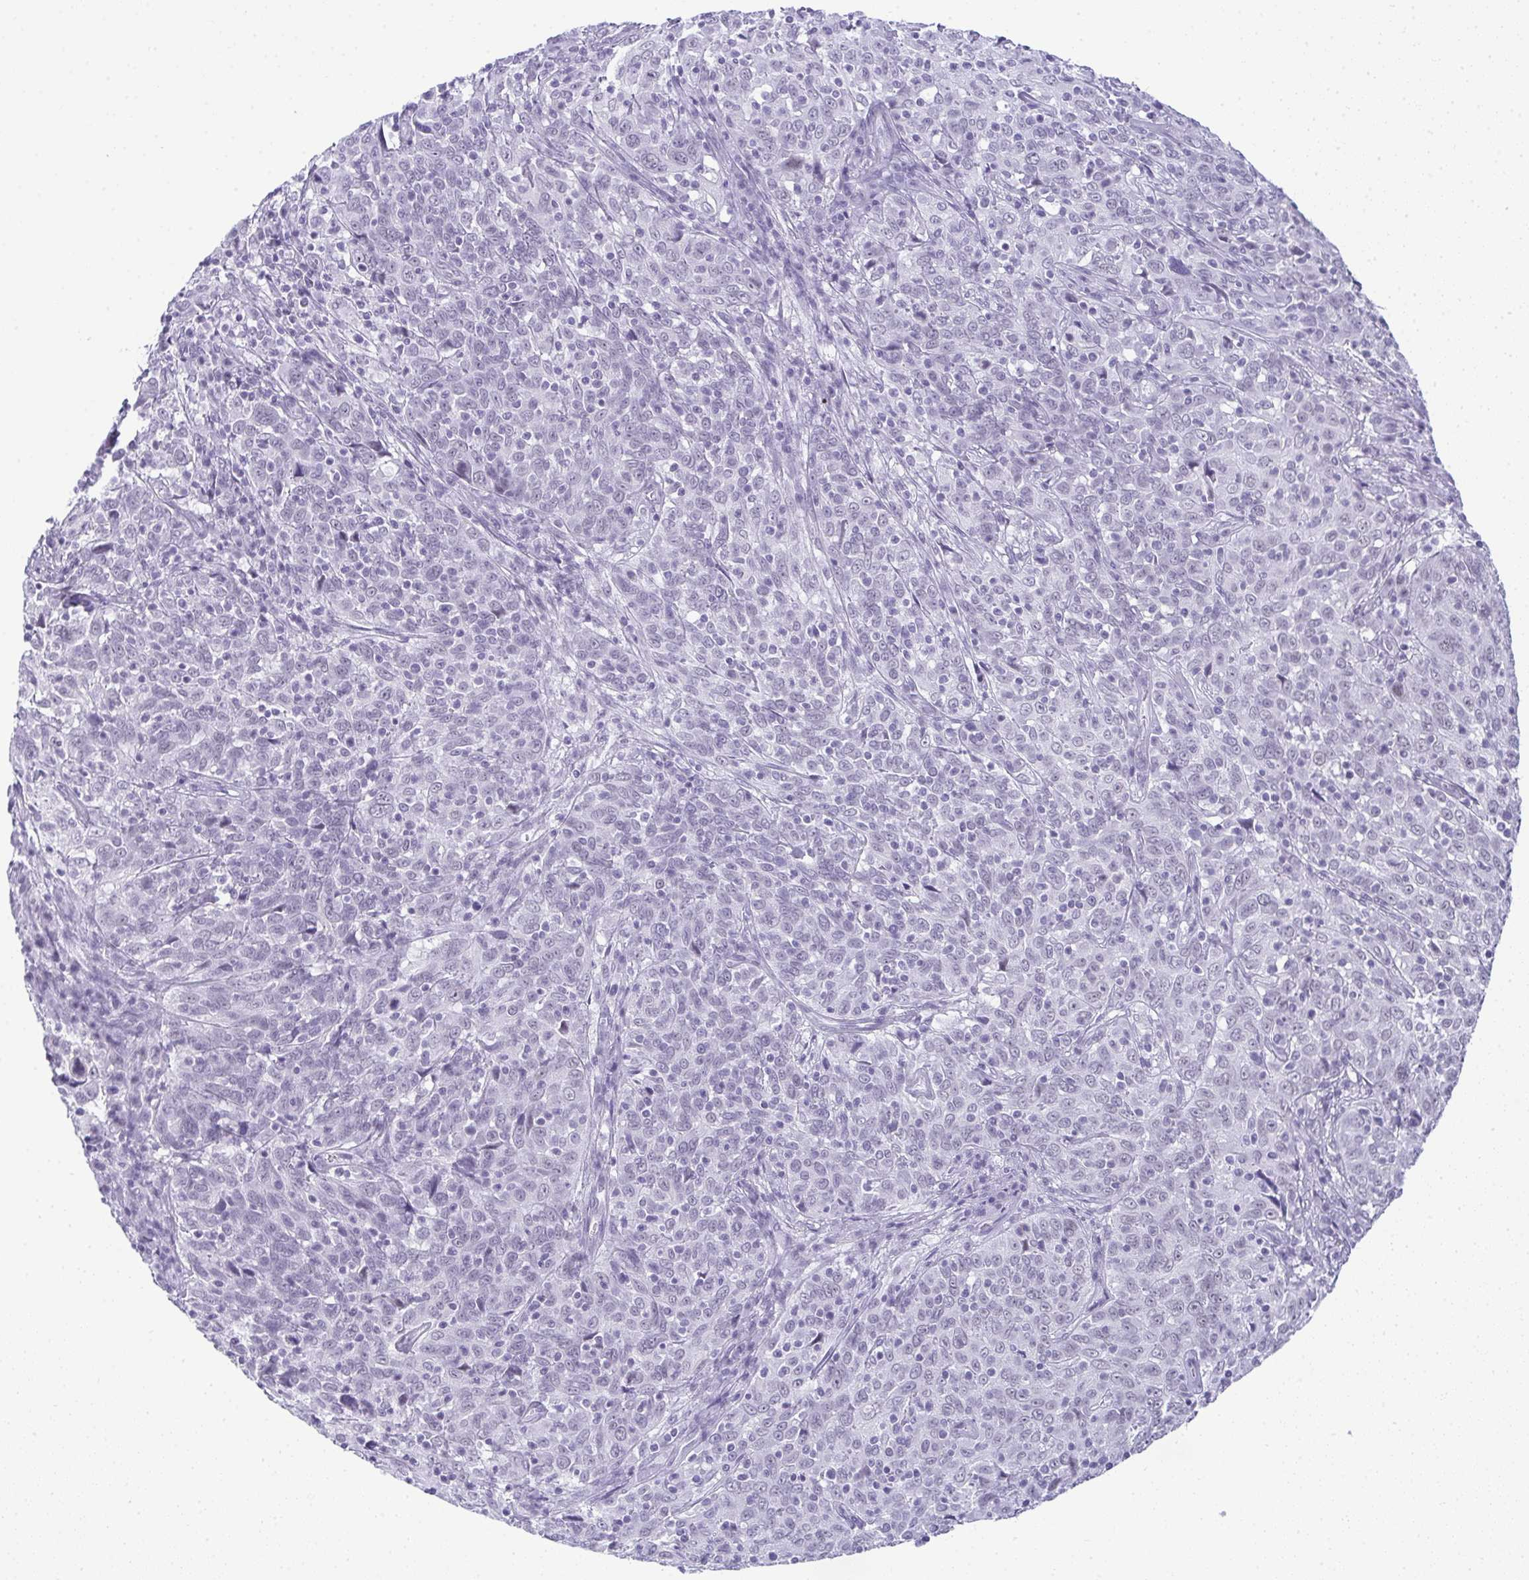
{"staining": {"intensity": "negative", "quantity": "none", "location": "none"}, "tissue": "cervical cancer", "cell_type": "Tumor cells", "image_type": "cancer", "snomed": [{"axis": "morphology", "description": "Squamous cell carcinoma, NOS"}, {"axis": "topography", "description": "Cervix"}], "caption": "IHC of human cervical squamous cell carcinoma exhibits no positivity in tumor cells. The staining is performed using DAB (3,3'-diaminobenzidine) brown chromogen with nuclei counter-stained in using hematoxylin.", "gene": "PLA2G1B", "patient": {"sex": "female", "age": 46}}